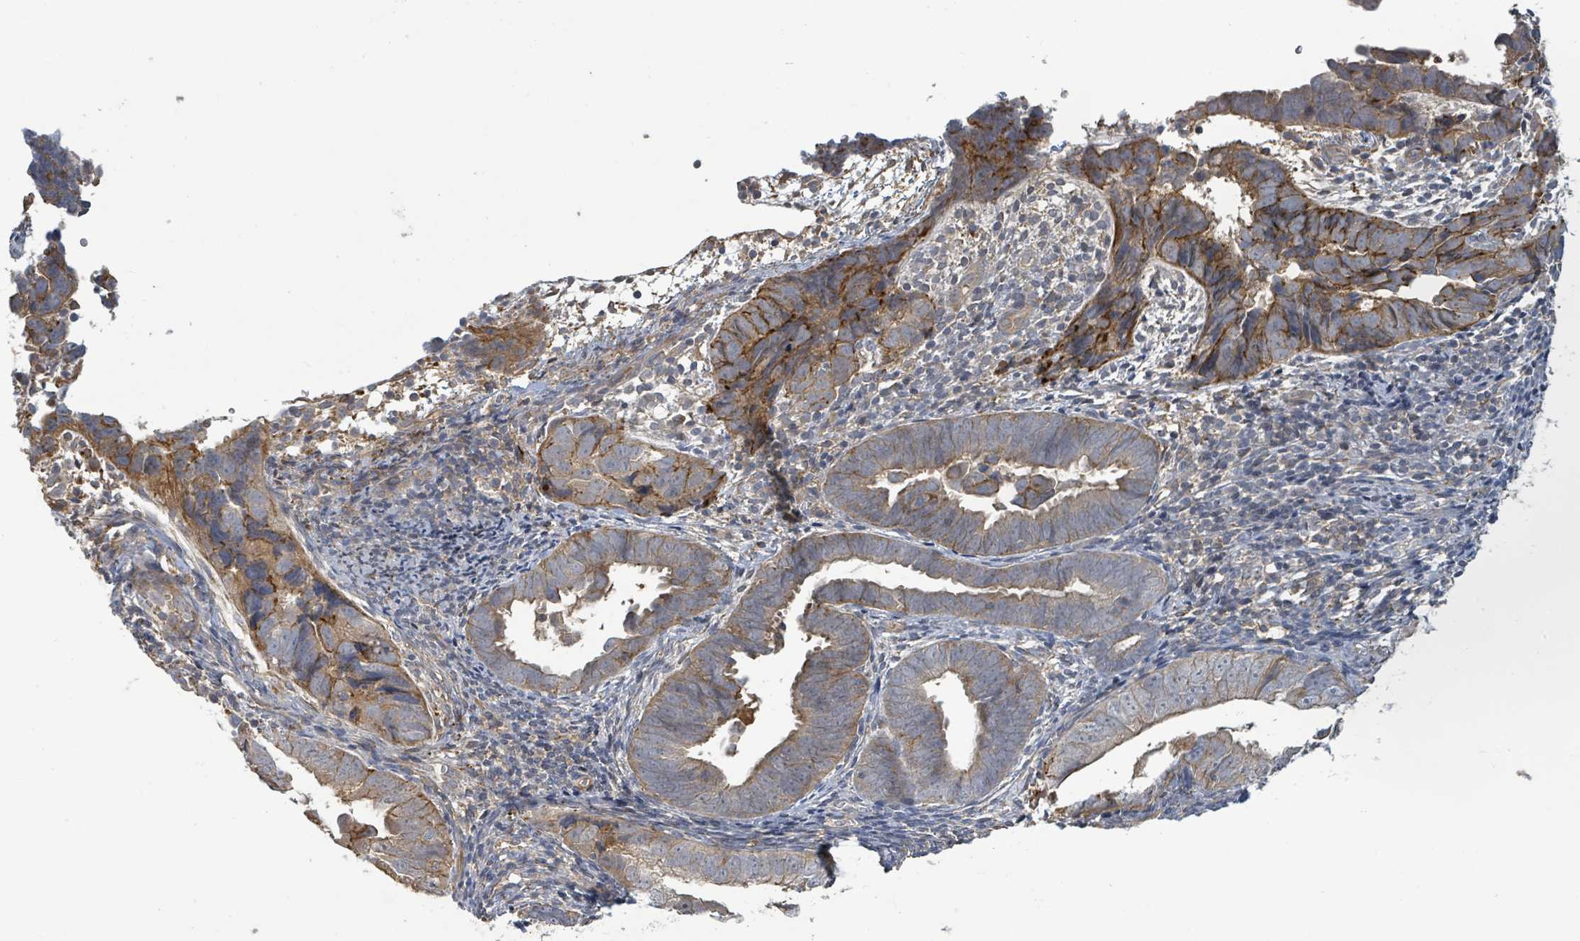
{"staining": {"intensity": "moderate", "quantity": ">75%", "location": "cytoplasmic/membranous"}, "tissue": "endometrial cancer", "cell_type": "Tumor cells", "image_type": "cancer", "snomed": [{"axis": "morphology", "description": "Adenocarcinoma, NOS"}, {"axis": "topography", "description": "Endometrium"}], "caption": "The image displays a brown stain indicating the presence of a protein in the cytoplasmic/membranous of tumor cells in endometrial adenocarcinoma.", "gene": "STARD4", "patient": {"sex": "female", "age": 75}}